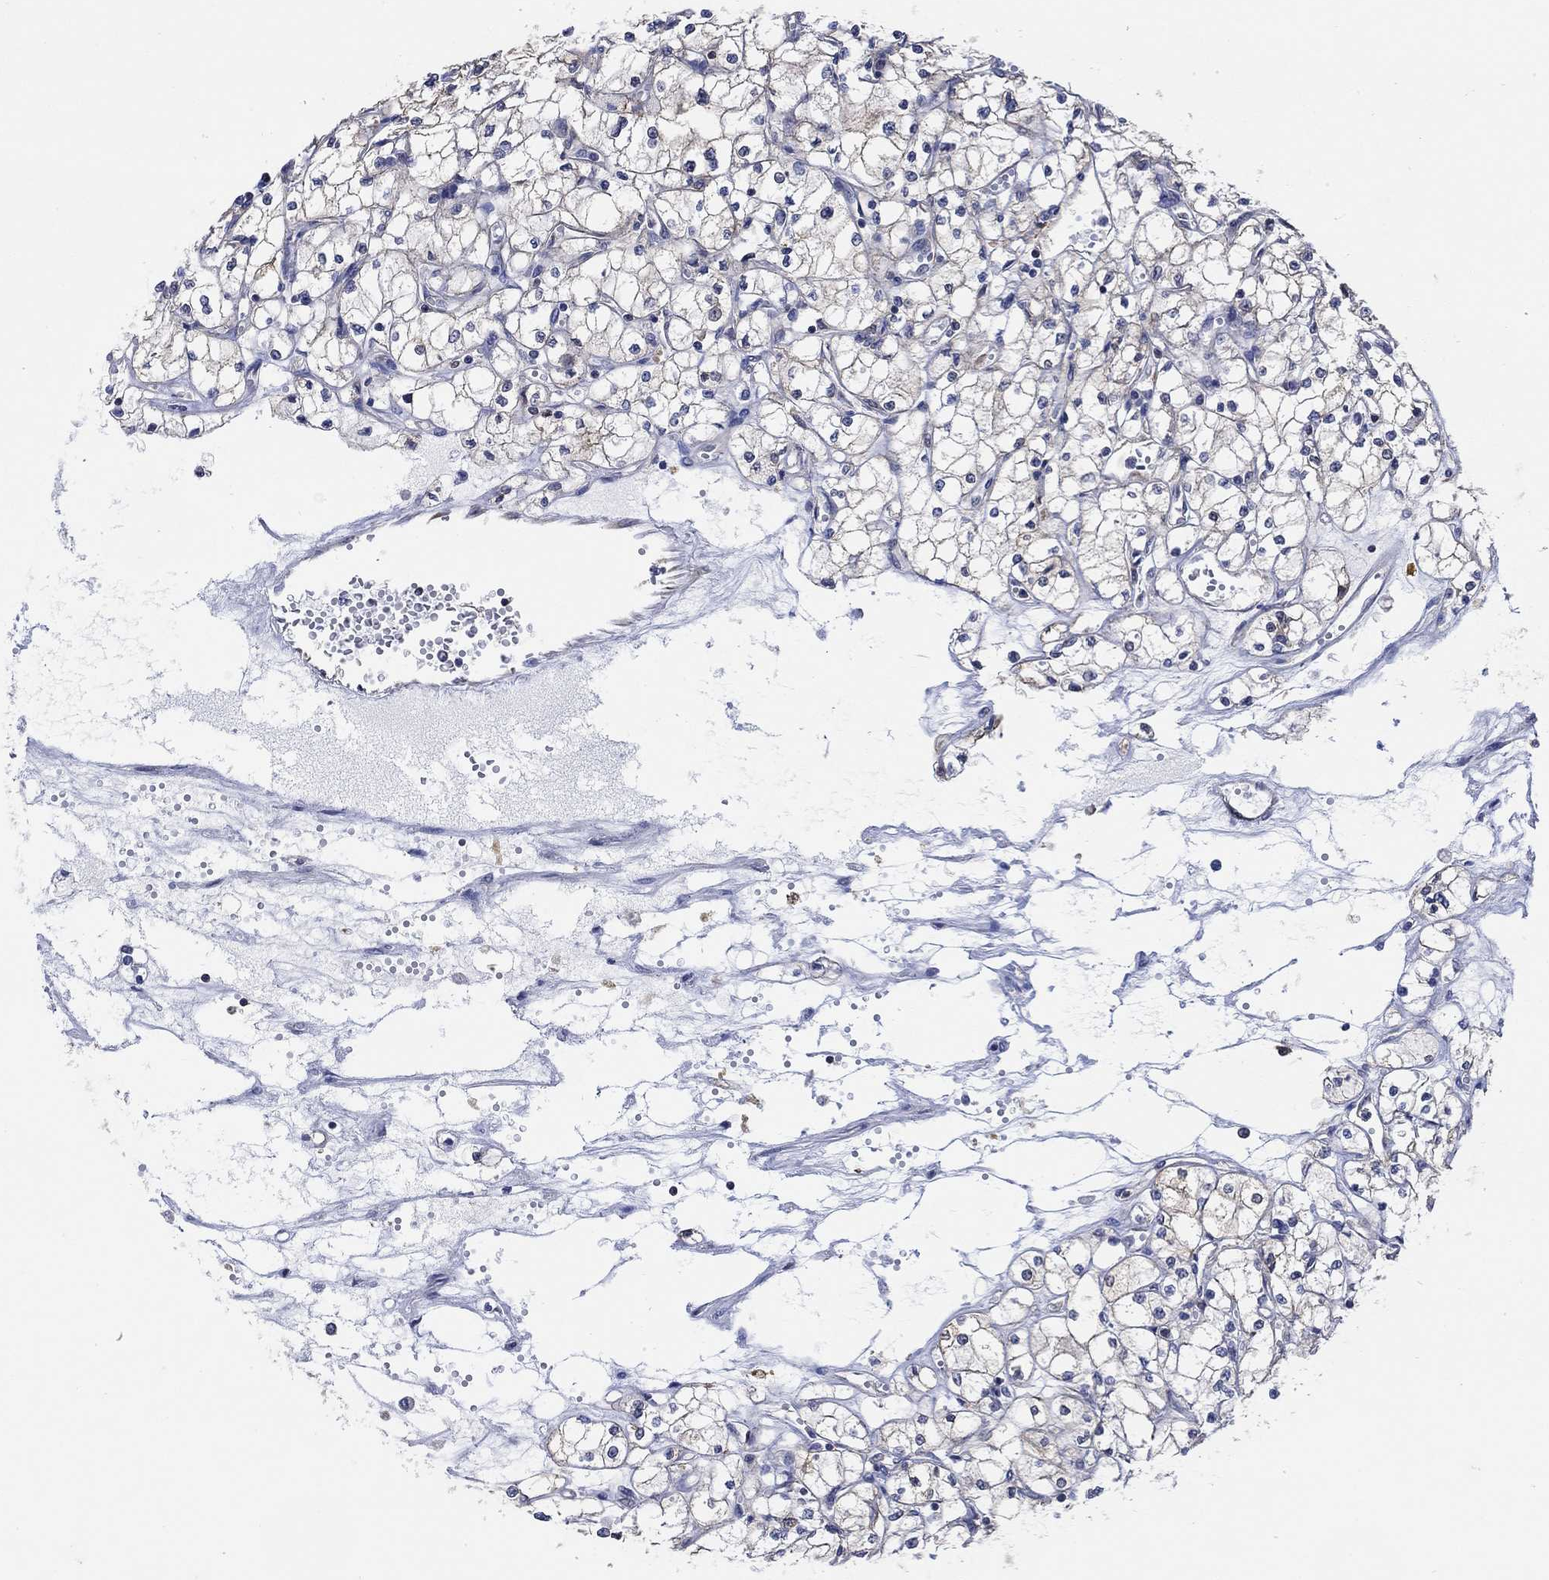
{"staining": {"intensity": "negative", "quantity": "none", "location": "none"}, "tissue": "renal cancer", "cell_type": "Tumor cells", "image_type": "cancer", "snomed": [{"axis": "morphology", "description": "Adenocarcinoma, NOS"}, {"axis": "topography", "description": "Kidney"}], "caption": "Protein analysis of renal adenocarcinoma exhibits no significant staining in tumor cells.", "gene": "TEKT3", "patient": {"sex": "male", "age": 67}}